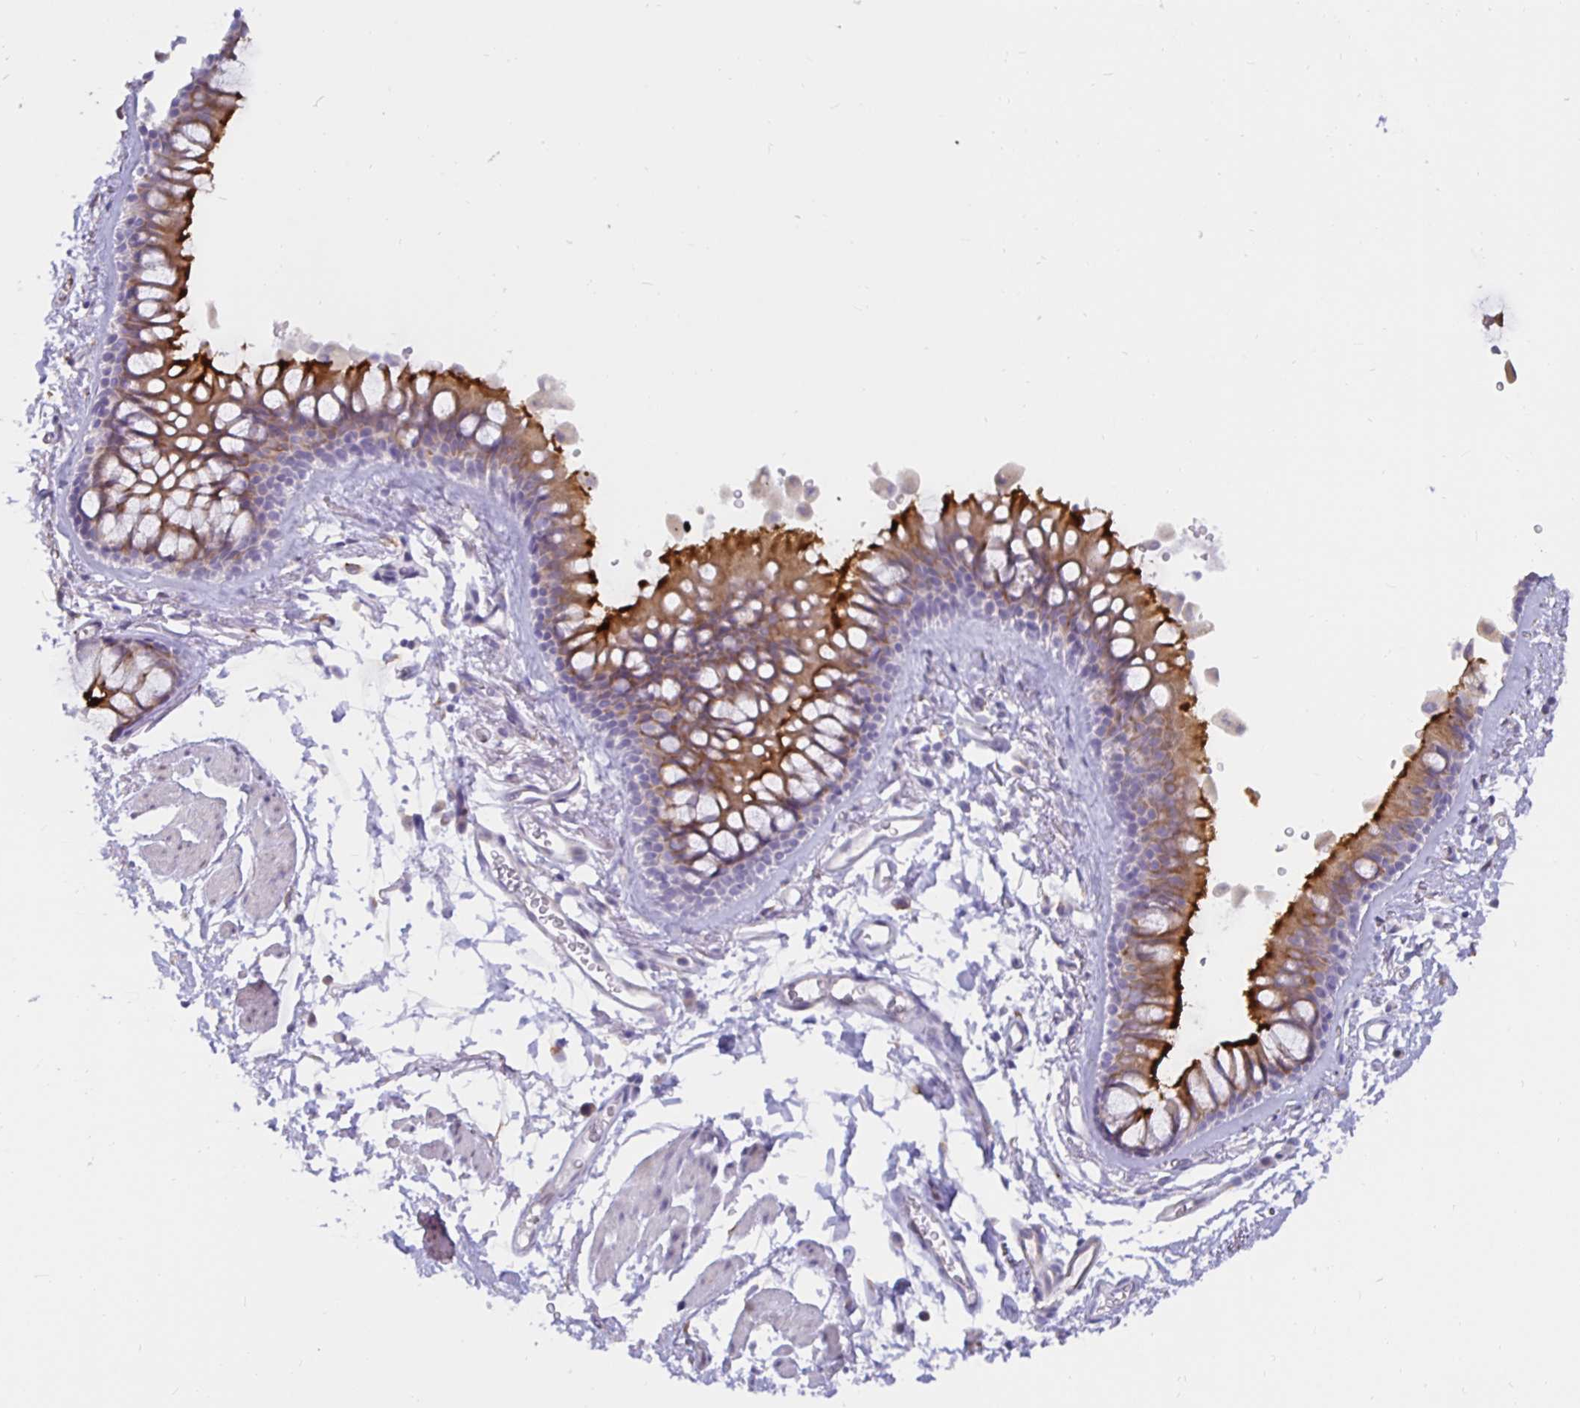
{"staining": {"intensity": "strong", "quantity": ">75%", "location": "cytoplasmic/membranous"}, "tissue": "bronchus", "cell_type": "Respiratory epithelial cells", "image_type": "normal", "snomed": [{"axis": "morphology", "description": "Normal tissue, NOS"}, {"axis": "topography", "description": "Cartilage tissue"}, {"axis": "topography", "description": "Bronchus"}], "caption": "Normal bronchus was stained to show a protein in brown. There is high levels of strong cytoplasmic/membranous positivity in about >75% of respiratory epithelial cells.", "gene": "DNAI2", "patient": {"sex": "female", "age": 79}}